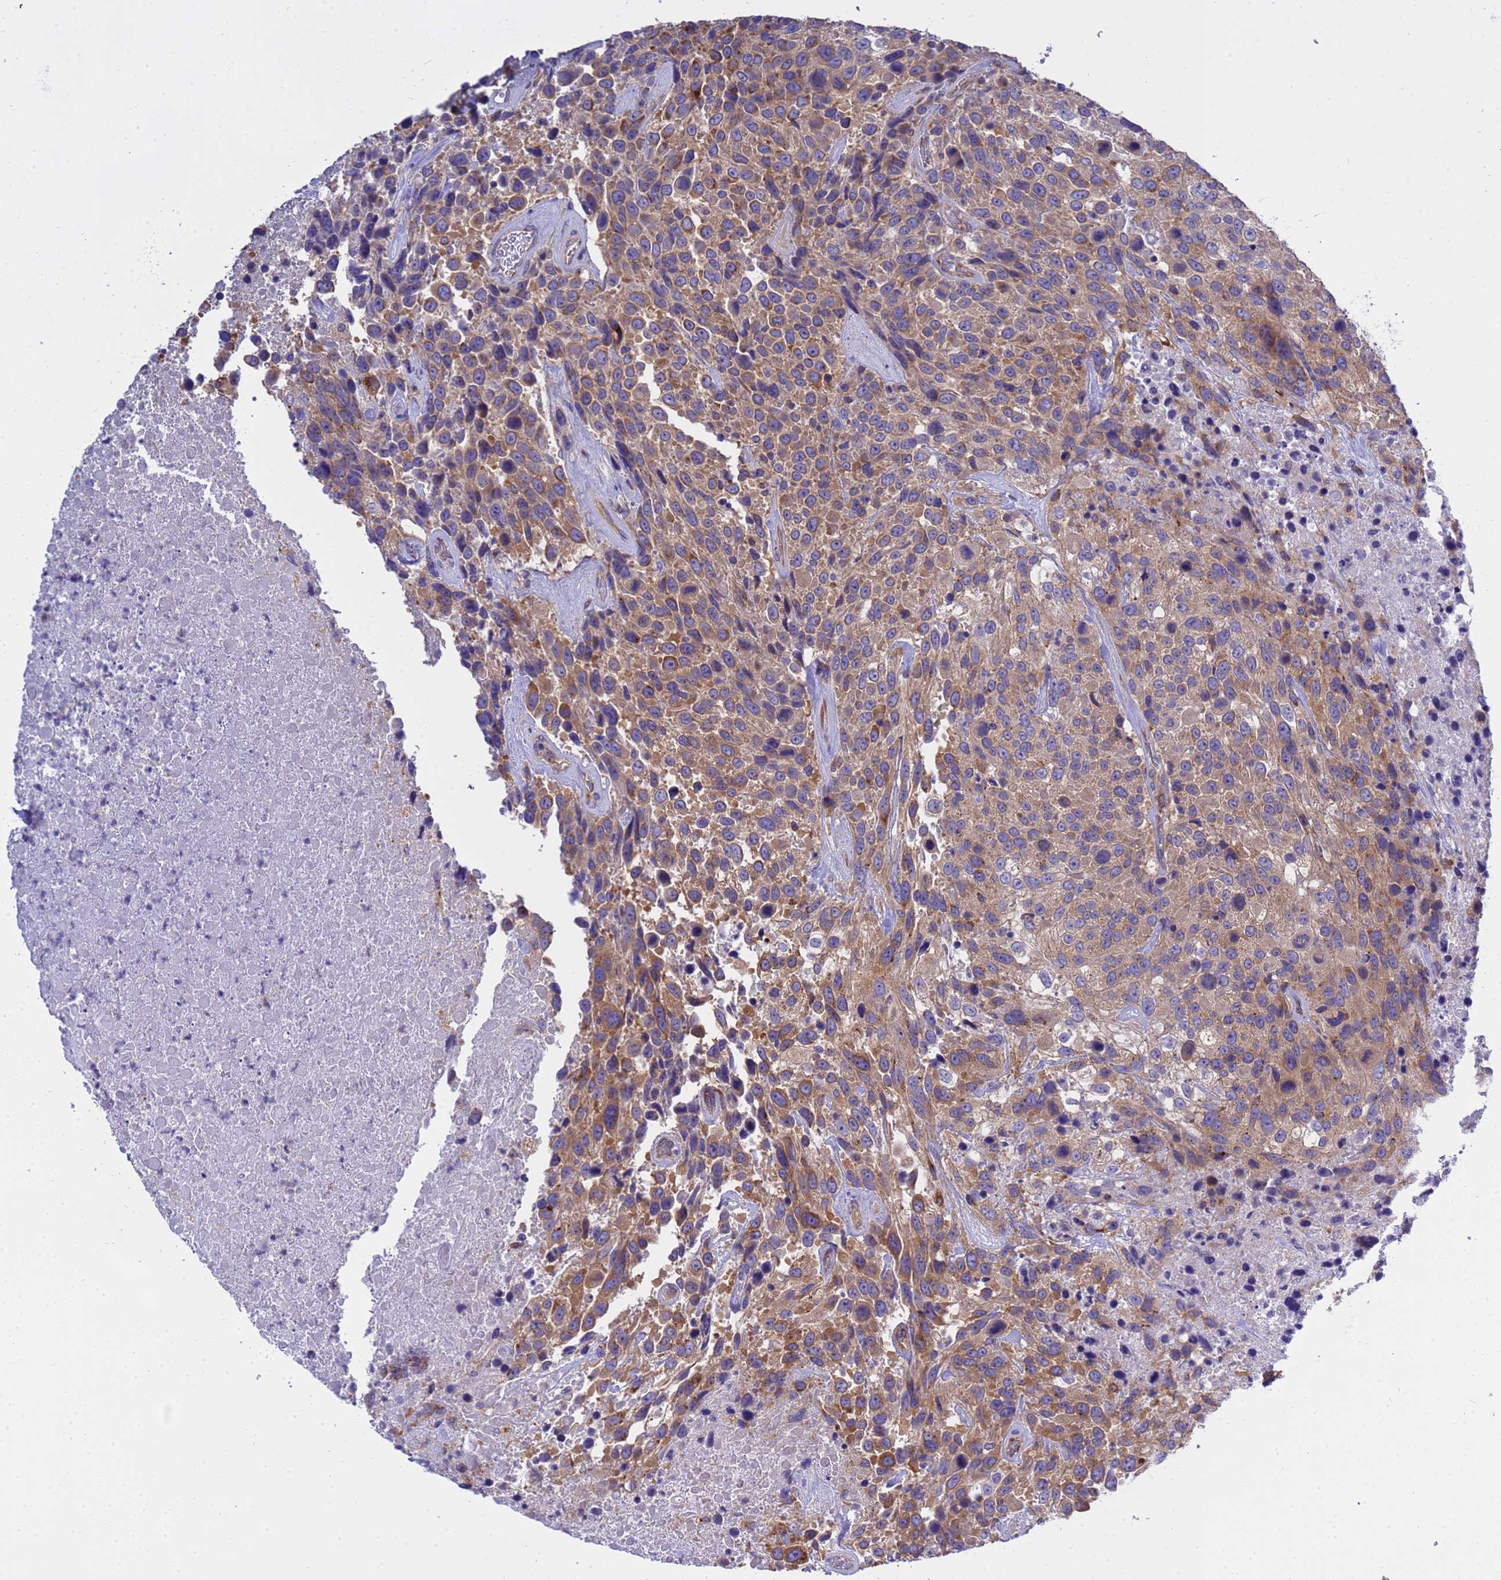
{"staining": {"intensity": "moderate", "quantity": "25%-75%", "location": "cytoplasmic/membranous"}, "tissue": "urothelial cancer", "cell_type": "Tumor cells", "image_type": "cancer", "snomed": [{"axis": "morphology", "description": "Urothelial carcinoma, High grade"}, {"axis": "topography", "description": "Urinary bladder"}], "caption": "IHC (DAB) staining of human high-grade urothelial carcinoma exhibits moderate cytoplasmic/membranous protein expression in approximately 25%-75% of tumor cells.", "gene": "ANAPC1", "patient": {"sex": "female", "age": 70}}